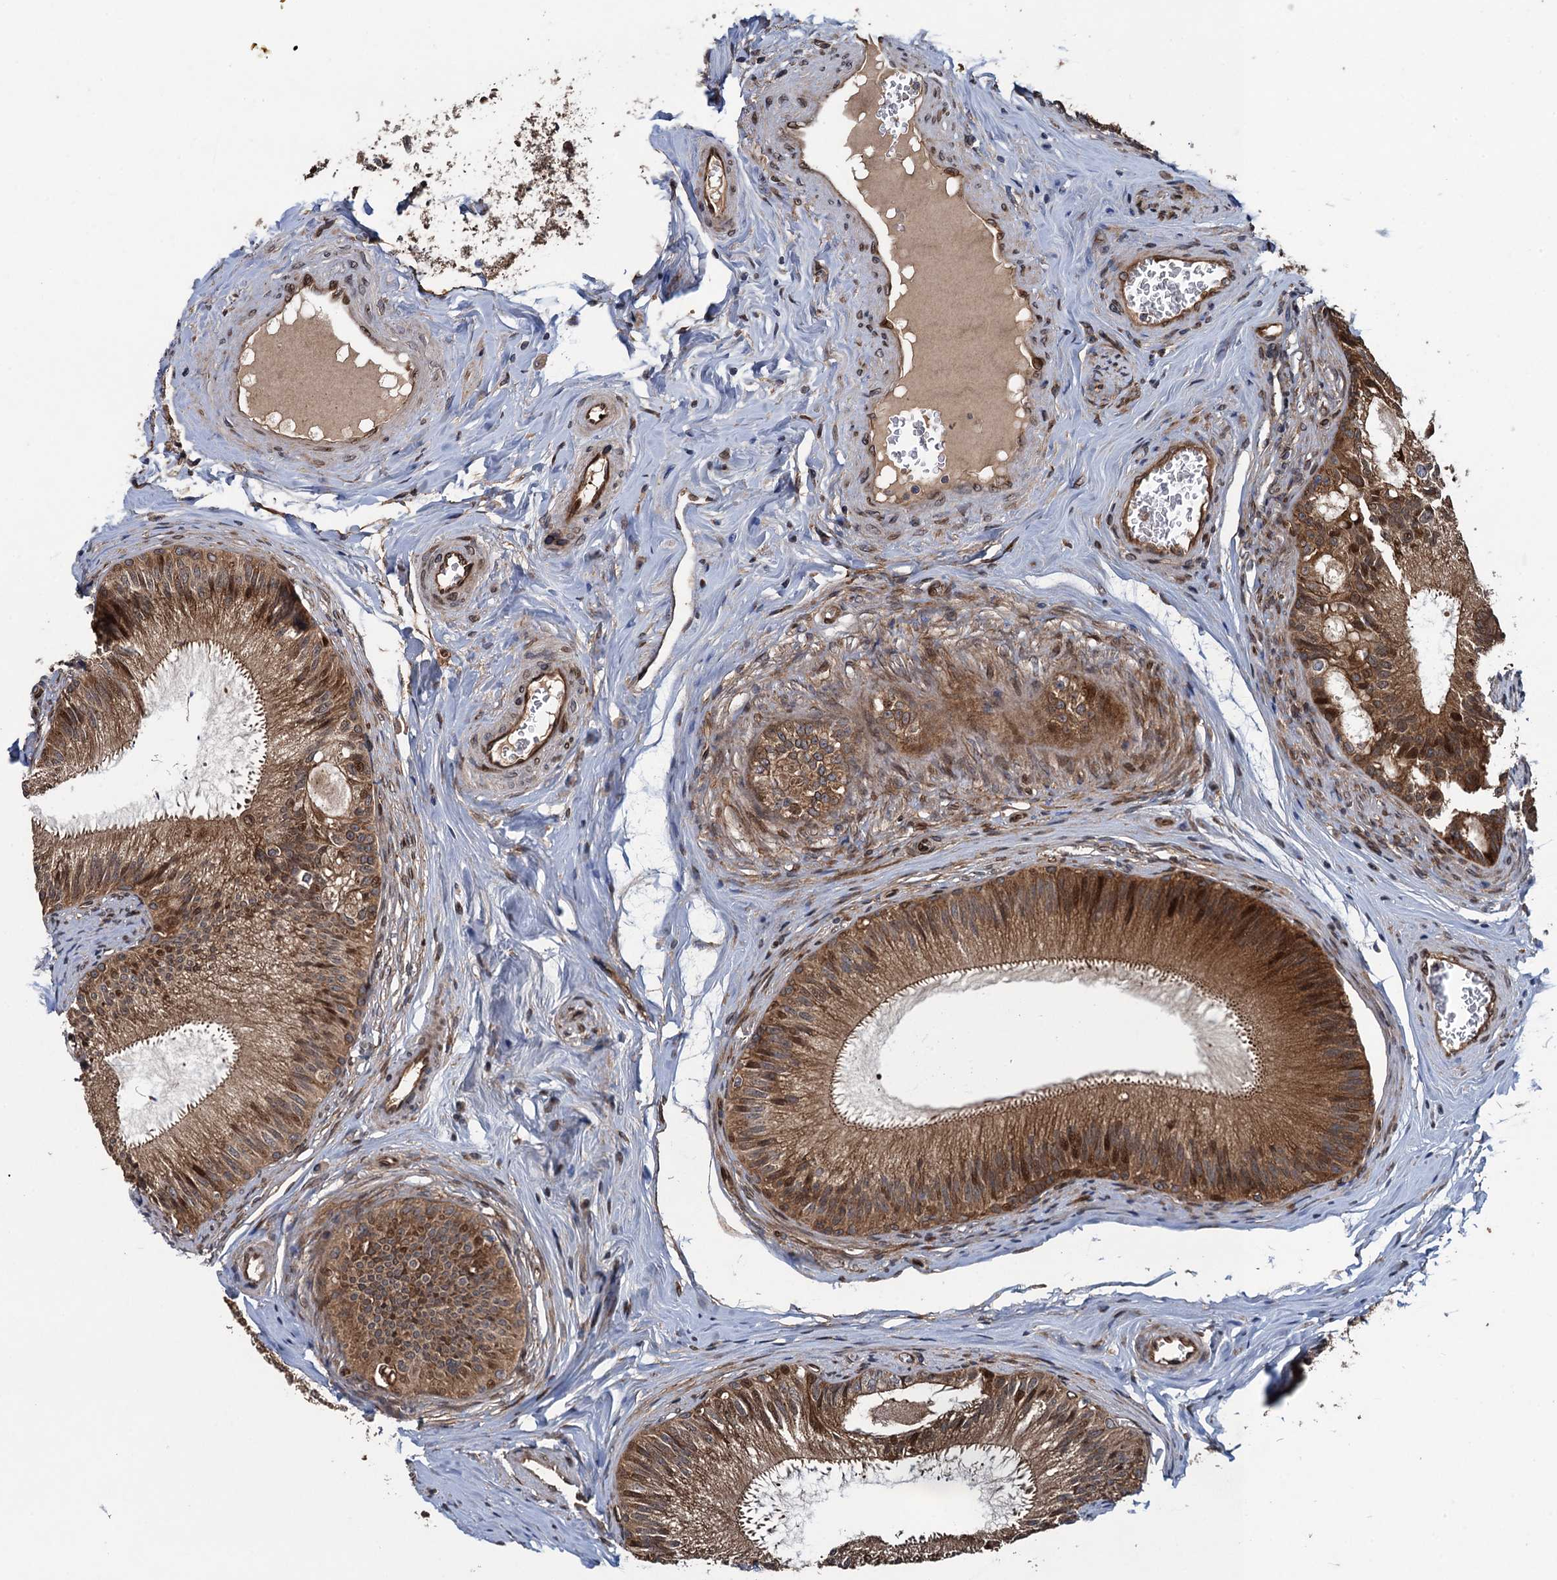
{"staining": {"intensity": "moderate", "quantity": ">75%", "location": "cytoplasmic/membranous"}, "tissue": "epididymis", "cell_type": "Glandular cells", "image_type": "normal", "snomed": [{"axis": "morphology", "description": "Normal tissue, NOS"}, {"axis": "topography", "description": "Epididymis"}], "caption": "Human epididymis stained for a protein (brown) exhibits moderate cytoplasmic/membranous positive staining in approximately >75% of glandular cells.", "gene": "RHOBTB1", "patient": {"sex": "male", "age": 46}}